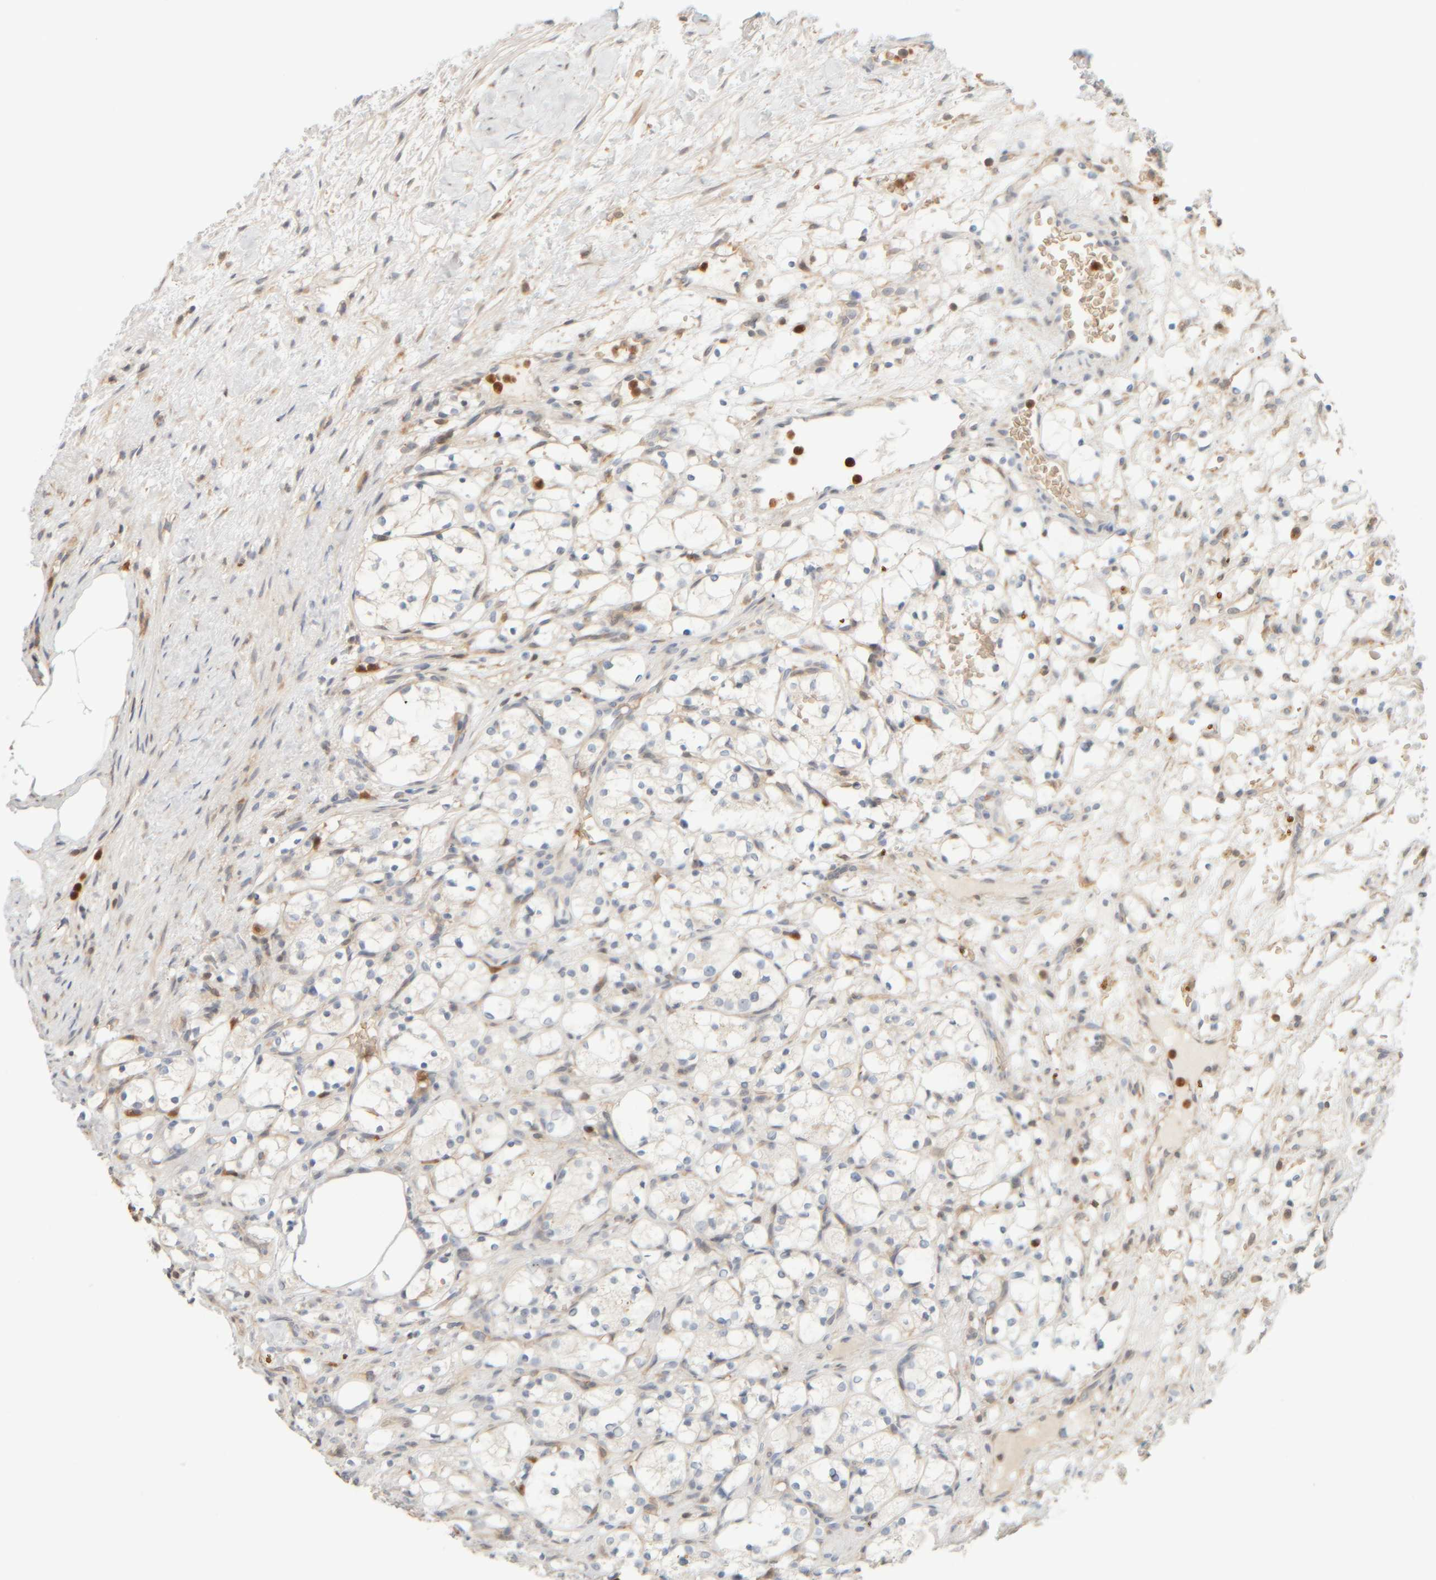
{"staining": {"intensity": "negative", "quantity": "none", "location": "none"}, "tissue": "renal cancer", "cell_type": "Tumor cells", "image_type": "cancer", "snomed": [{"axis": "morphology", "description": "Adenocarcinoma, NOS"}, {"axis": "topography", "description": "Kidney"}], "caption": "Protein analysis of renal cancer demonstrates no significant expression in tumor cells.", "gene": "PTGES3L-AARSD1", "patient": {"sex": "female", "age": 69}}